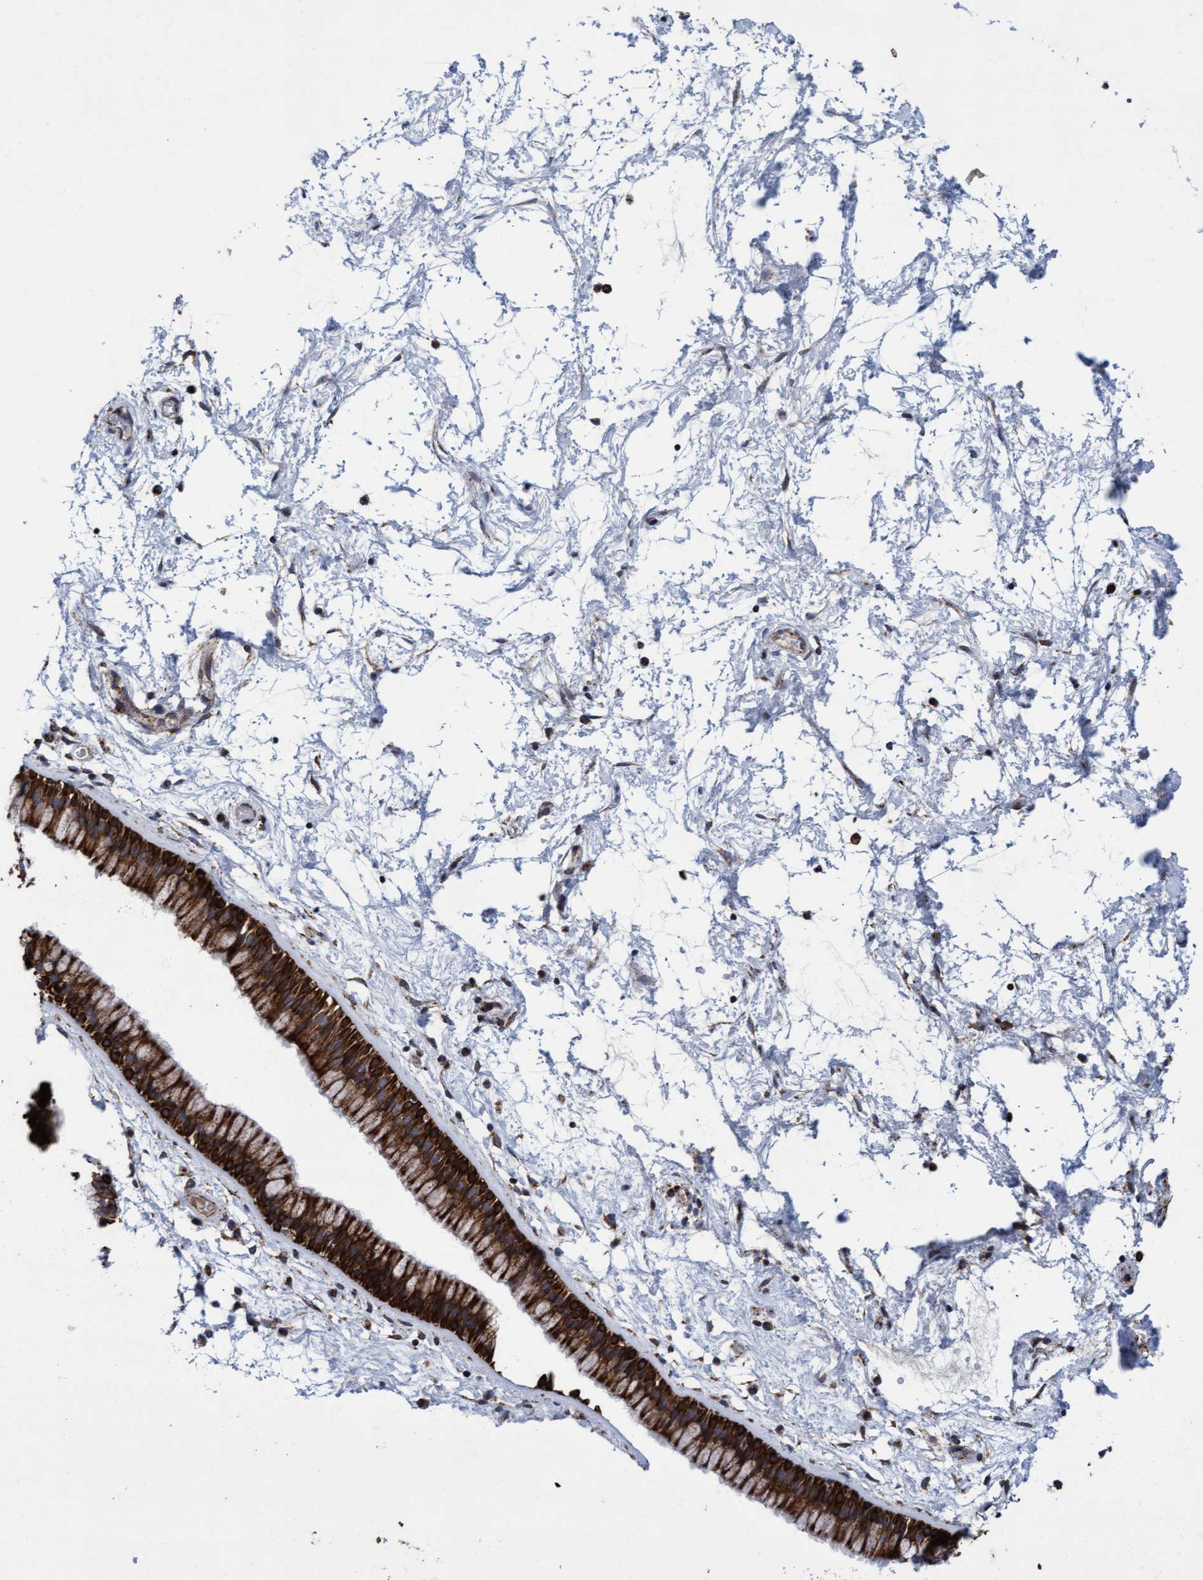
{"staining": {"intensity": "strong", "quantity": ">75%", "location": "cytoplasmic/membranous"}, "tissue": "nasopharynx", "cell_type": "Respiratory epithelial cells", "image_type": "normal", "snomed": [{"axis": "morphology", "description": "Normal tissue, NOS"}, {"axis": "morphology", "description": "Inflammation, NOS"}, {"axis": "topography", "description": "Nasopharynx"}], "caption": "This micrograph demonstrates immunohistochemistry (IHC) staining of unremarkable nasopharynx, with high strong cytoplasmic/membranous expression in approximately >75% of respiratory epithelial cells.", "gene": "MRPL38", "patient": {"sex": "male", "age": 48}}